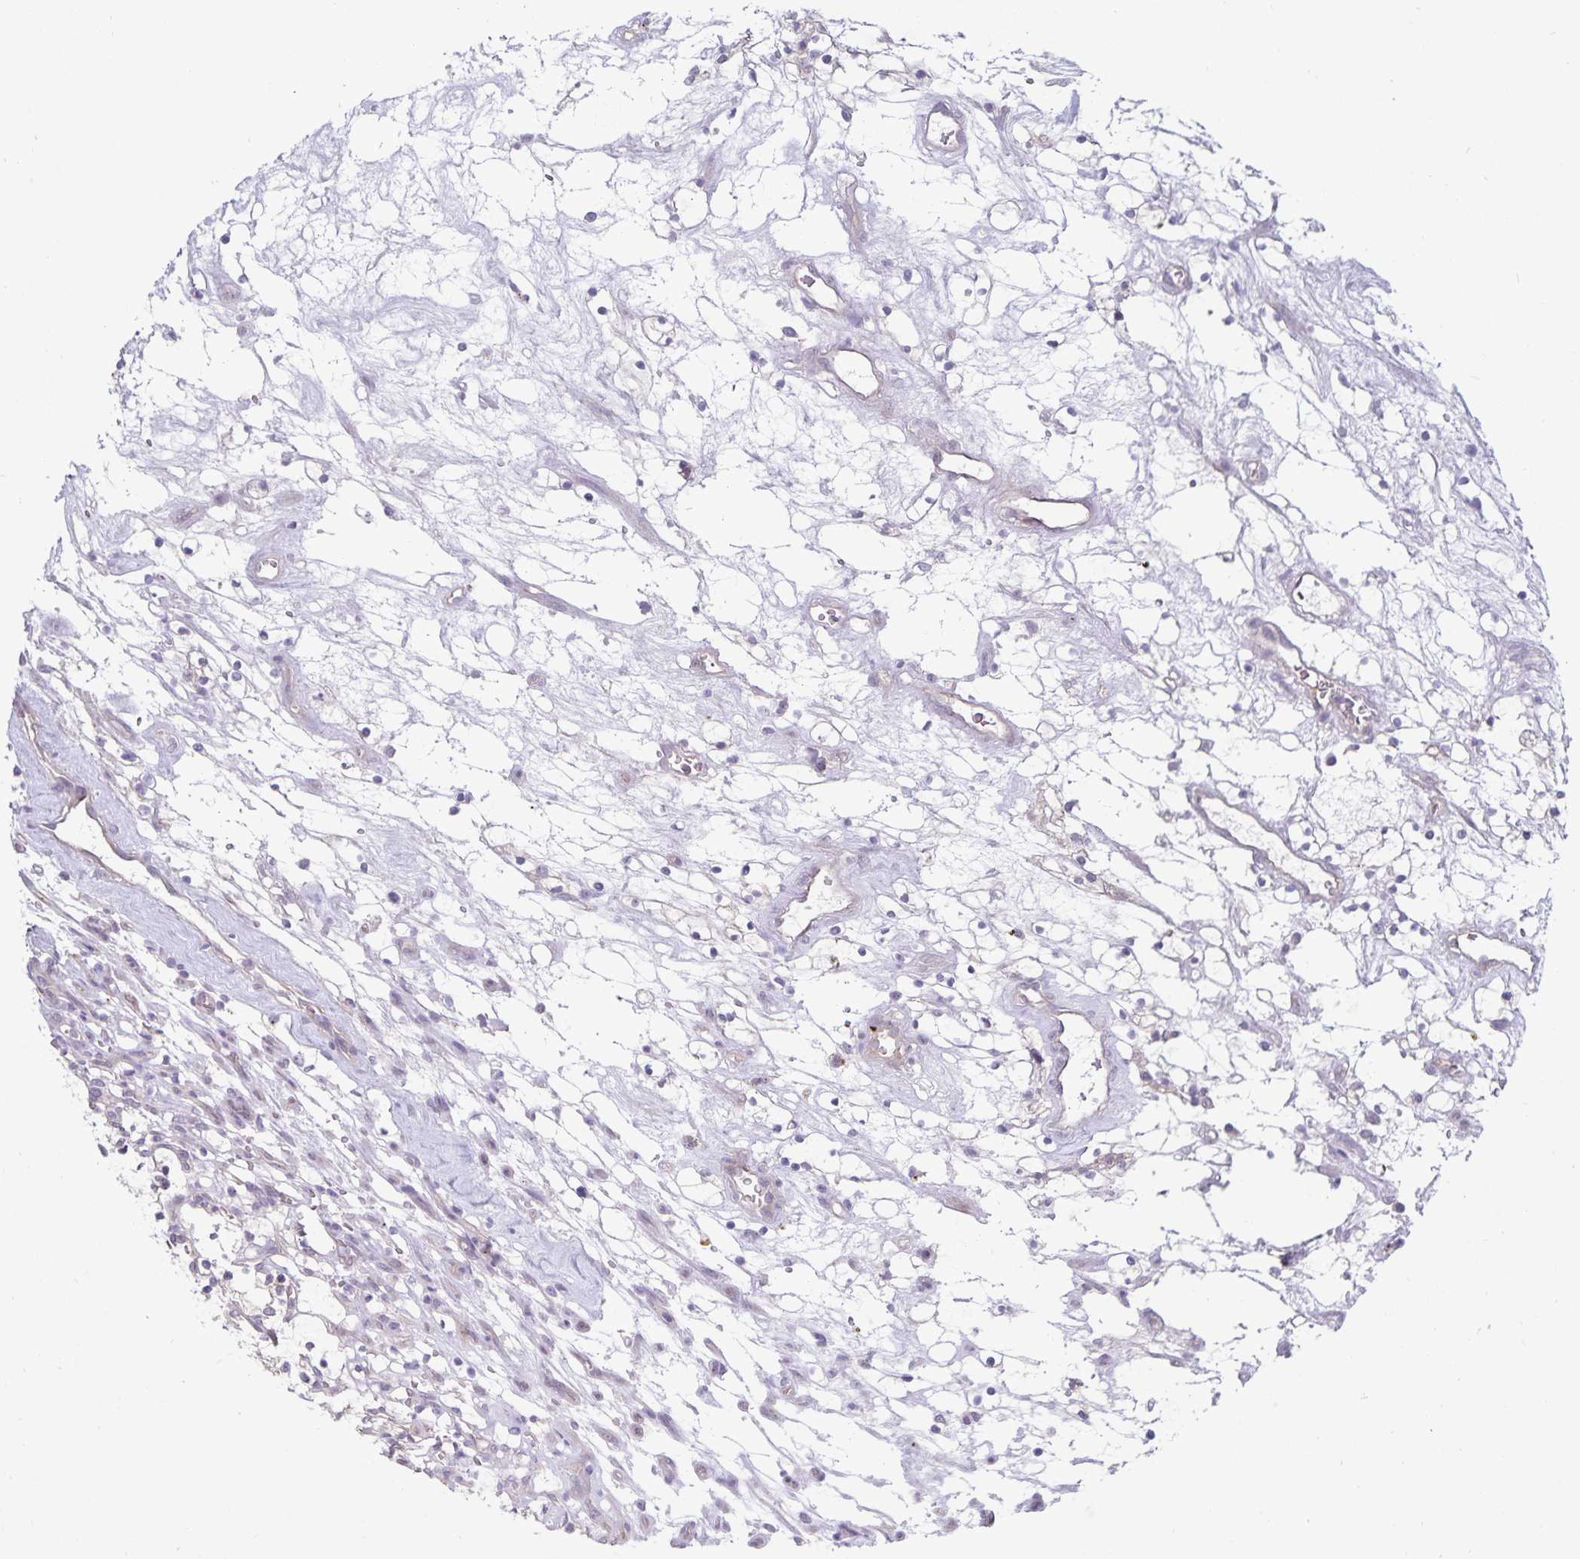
{"staining": {"intensity": "negative", "quantity": "none", "location": "none"}, "tissue": "renal cancer", "cell_type": "Tumor cells", "image_type": "cancer", "snomed": [{"axis": "morphology", "description": "Adenocarcinoma, NOS"}, {"axis": "topography", "description": "Kidney"}], "caption": "The immunohistochemistry image has no significant expression in tumor cells of adenocarcinoma (renal) tissue.", "gene": "CDKN2B", "patient": {"sex": "female", "age": 69}}